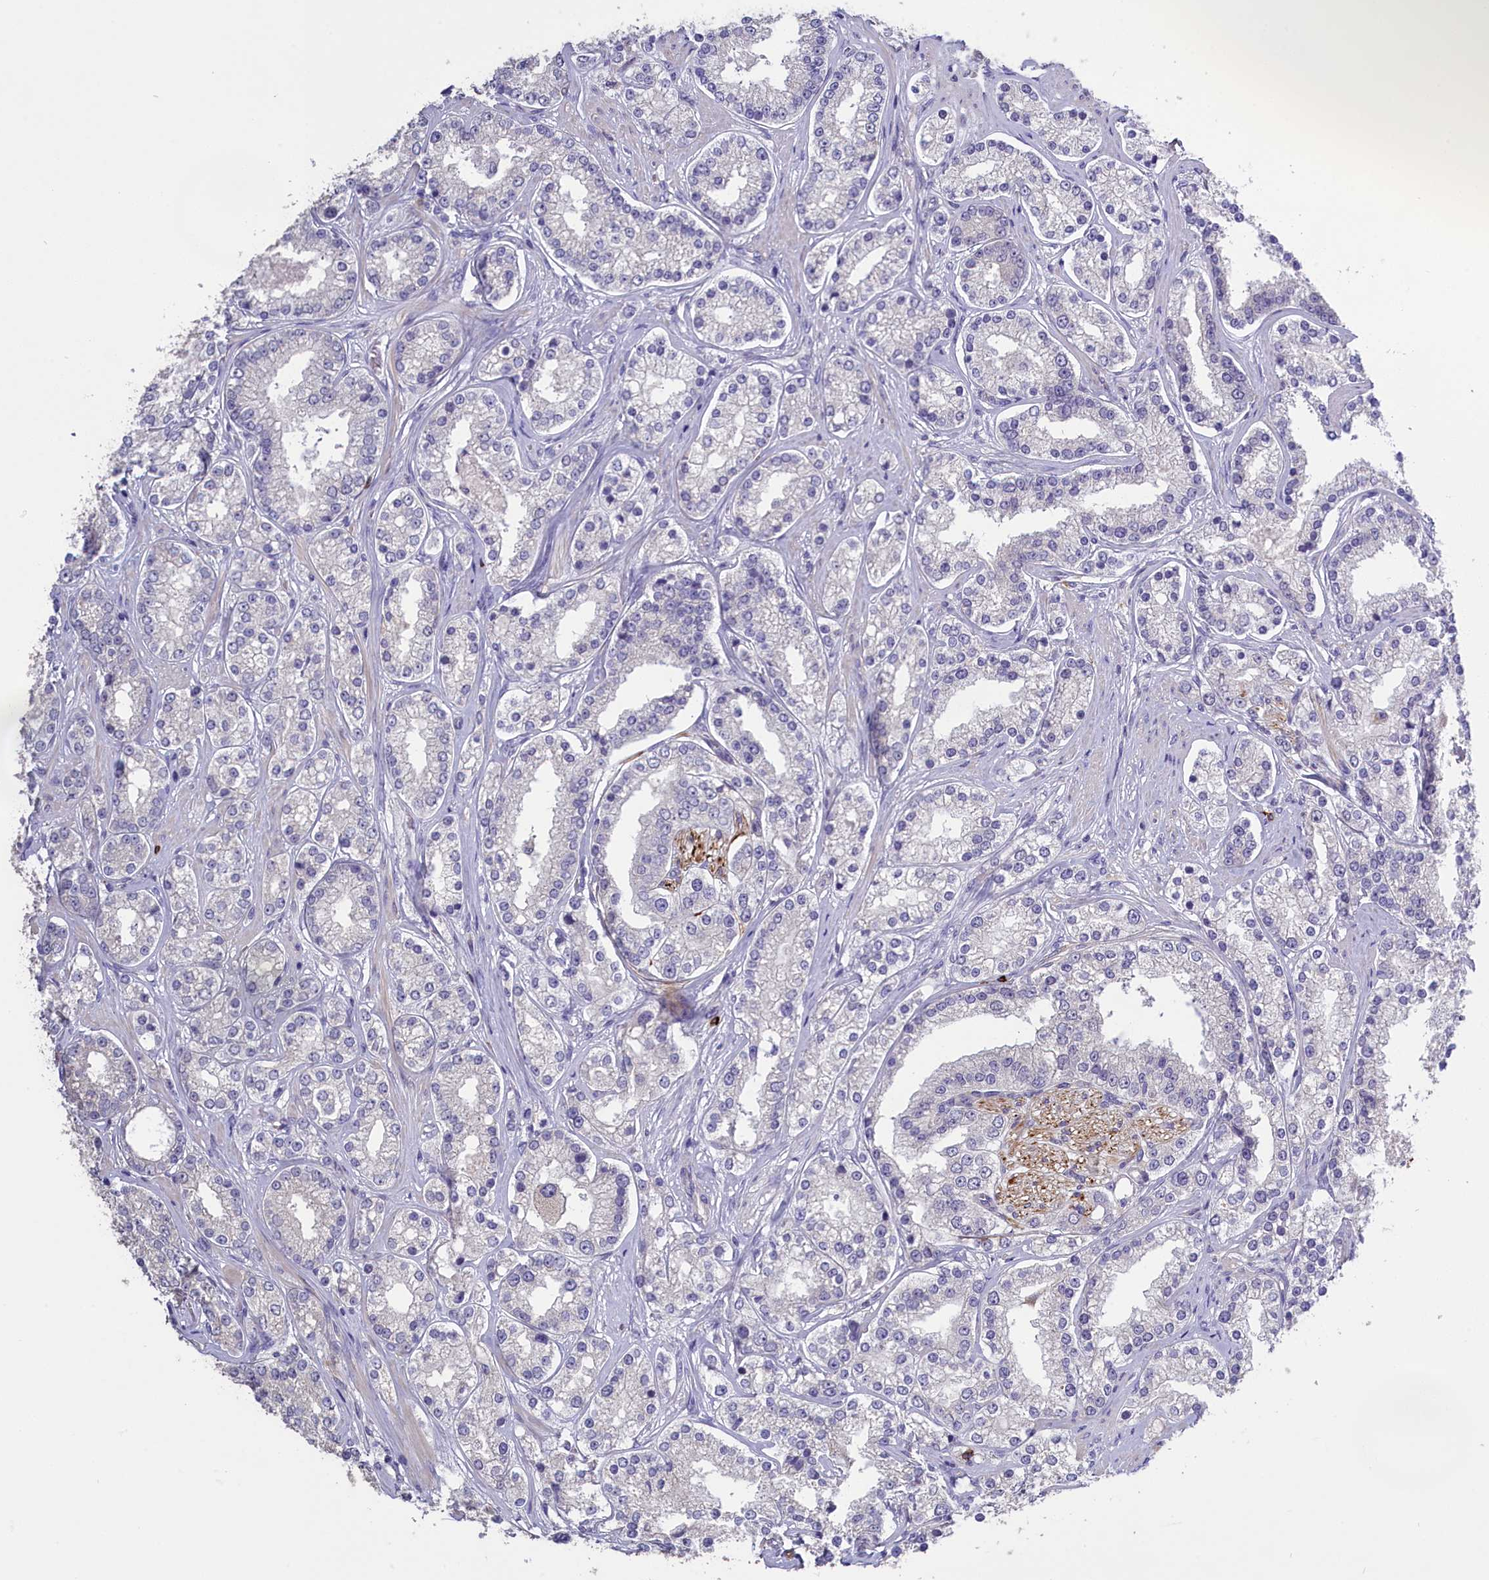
{"staining": {"intensity": "negative", "quantity": "none", "location": "none"}, "tissue": "prostate cancer", "cell_type": "Tumor cells", "image_type": "cancer", "snomed": [{"axis": "morphology", "description": "Normal tissue, NOS"}, {"axis": "morphology", "description": "Adenocarcinoma, High grade"}, {"axis": "topography", "description": "Prostate"}], "caption": "IHC of human prostate cancer (adenocarcinoma (high-grade)) shows no staining in tumor cells. (DAB immunohistochemistry (IHC) visualized using brightfield microscopy, high magnification).", "gene": "ENPP6", "patient": {"sex": "male", "age": 83}}